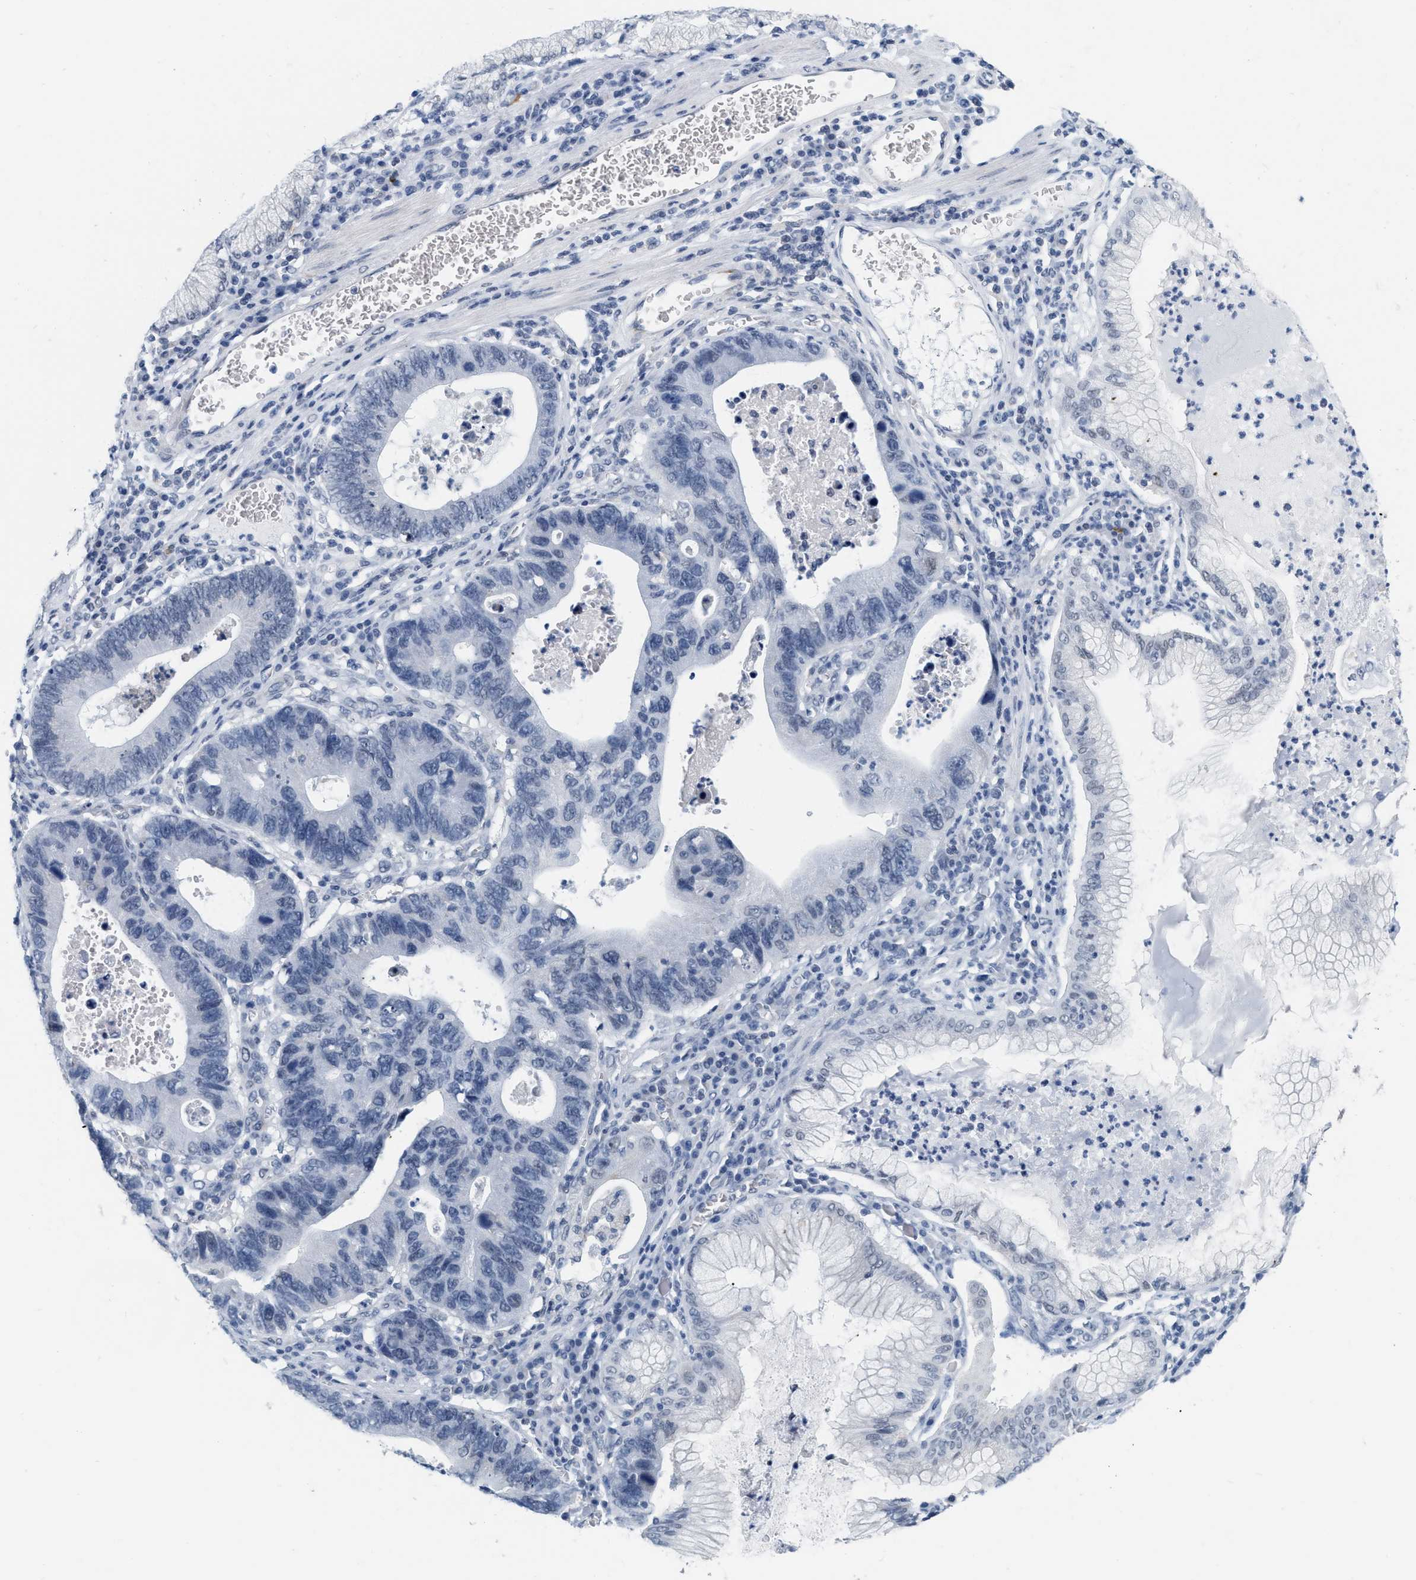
{"staining": {"intensity": "negative", "quantity": "none", "location": "none"}, "tissue": "stomach cancer", "cell_type": "Tumor cells", "image_type": "cancer", "snomed": [{"axis": "morphology", "description": "Adenocarcinoma, NOS"}, {"axis": "topography", "description": "Stomach"}], "caption": "High magnification brightfield microscopy of stomach cancer (adenocarcinoma) stained with DAB (brown) and counterstained with hematoxylin (blue): tumor cells show no significant positivity.", "gene": "XIRP1", "patient": {"sex": "male", "age": 59}}